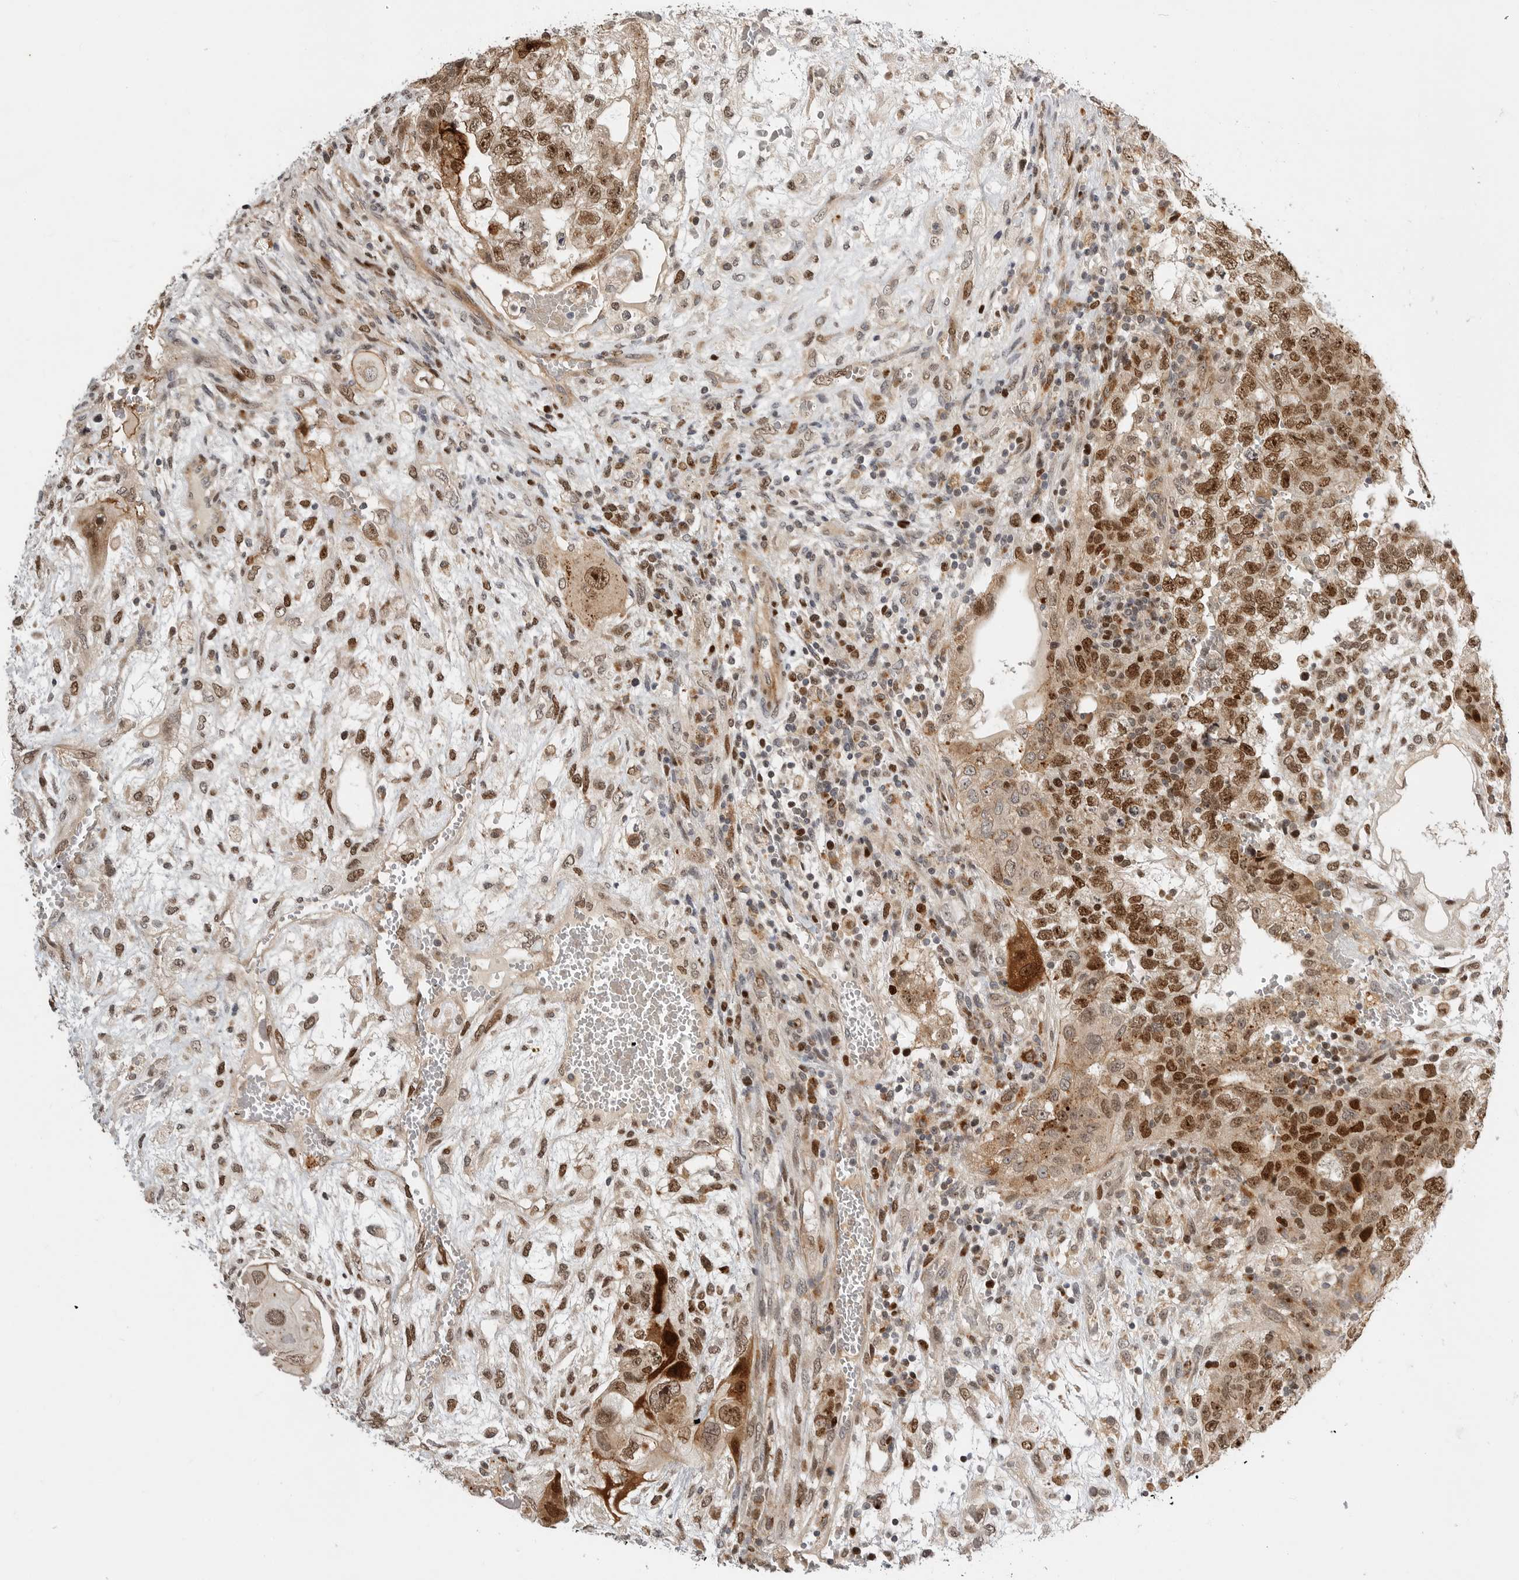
{"staining": {"intensity": "strong", "quantity": ">75%", "location": "nuclear"}, "tissue": "testis cancer", "cell_type": "Tumor cells", "image_type": "cancer", "snomed": [{"axis": "morphology", "description": "Carcinoma, Embryonal, NOS"}, {"axis": "topography", "description": "Testis"}], "caption": "Brown immunohistochemical staining in human embryonal carcinoma (testis) exhibits strong nuclear expression in approximately >75% of tumor cells. (brown staining indicates protein expression, while blue staining denotes nuclei).", "gene": "CSNK1G3", "patient": {"sex": "male", "age": 36}}